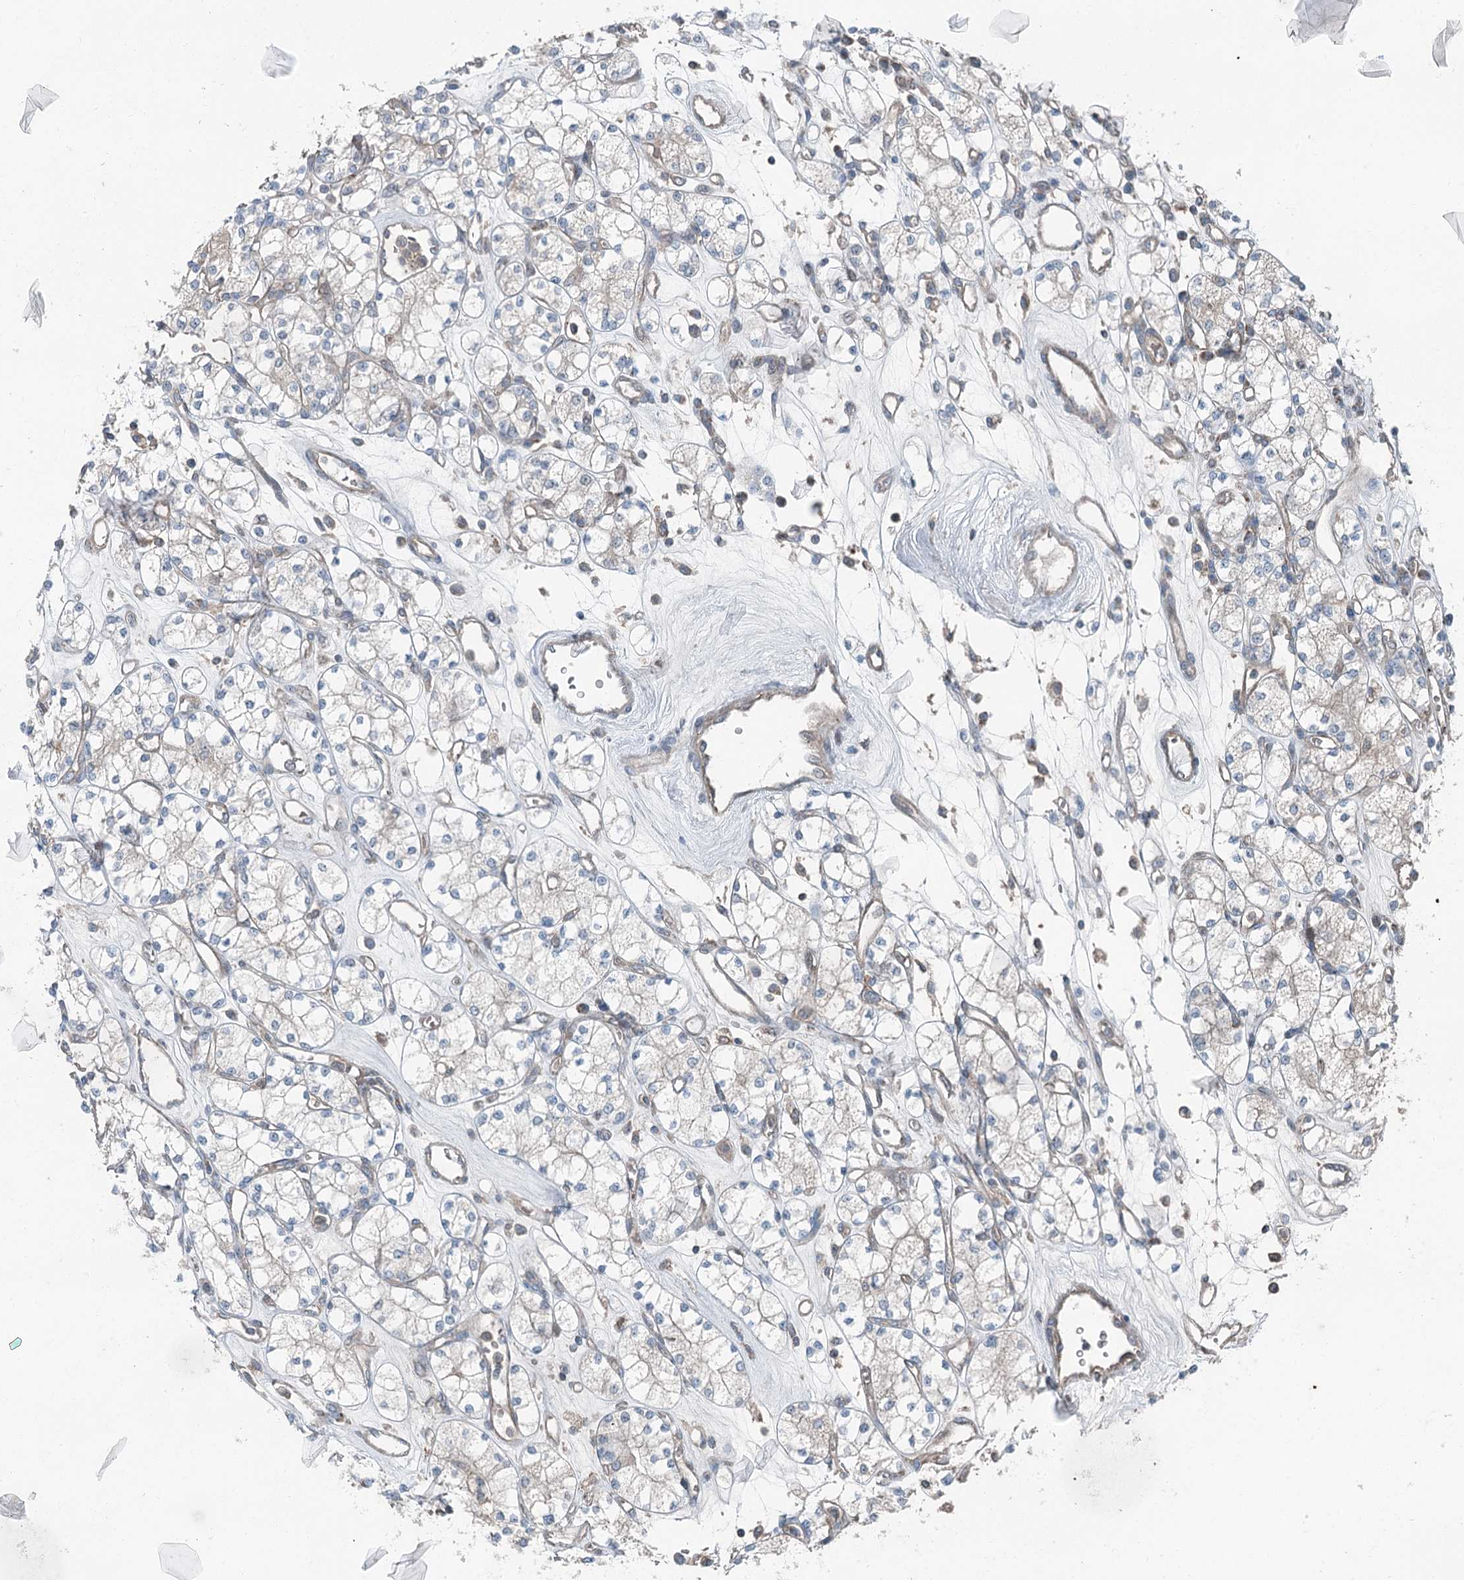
{"staining": {"intensity": "negative", "quantity": "none", "location": "none"}, "tissue": "renal cancer", "cell_type": "Tumor cells", "image_type": "cancer", "snomed": [{"axis": "morphology", "description": "Adenocarcinoma, NOS"}, {"axis": "topography", "description": "Kidney"}], "caption": "This is a histopathology image of immunohistochemistry (IHC) staining of adenocarcinoma (renal), which shows no positivity in tumor cells. (Stains: DAB (3,3'-diaminobenzidine) IHC with hematoxylin counter stain, Microscopy: brightfield microscopy at high magnification).", "gene": "SKIC3", "patient": {"sex": "male", "age": 77}}